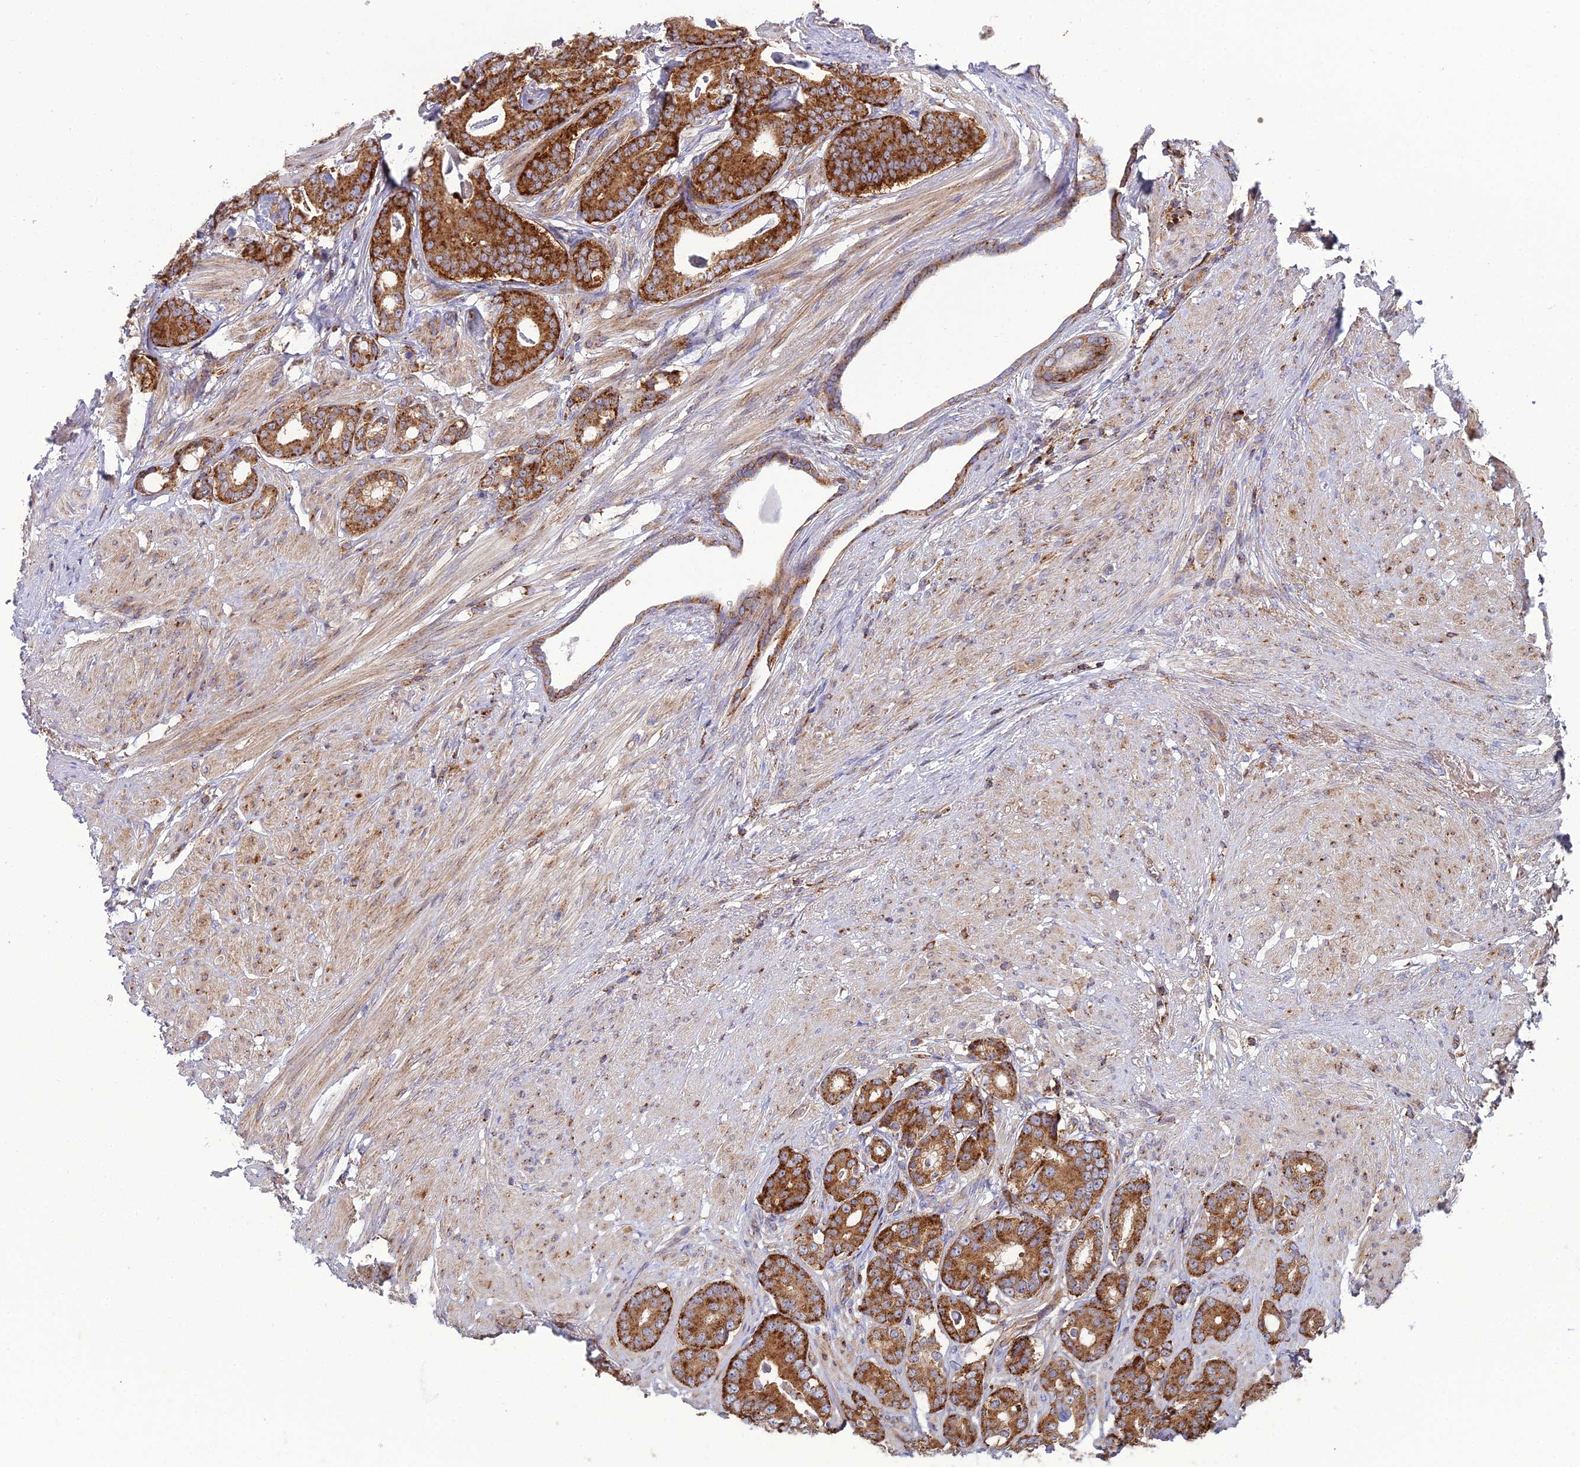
{"staining": {"intensity": "strong", "quantity": ">75%", "location": "cytoplasmic/membranous"}, "tissue": "prostate cancer", "cell_type": "Tumor cells", "image_type": "cancer", "snomed": [{"axis": "morphology", "description": "Adenocarcinoma, Low grade"}, {"axis": "topography", "description": "Prostate"}], "caption": "The immunohistochemical stain highlights strong cytoplasmic/membranous expression in tumor cells of prostate cancer tissue. (IHC, brightfield microscopy, high magnification).", "gene": "LNPEP", "patient": {"sex": "male", "age": 71}}